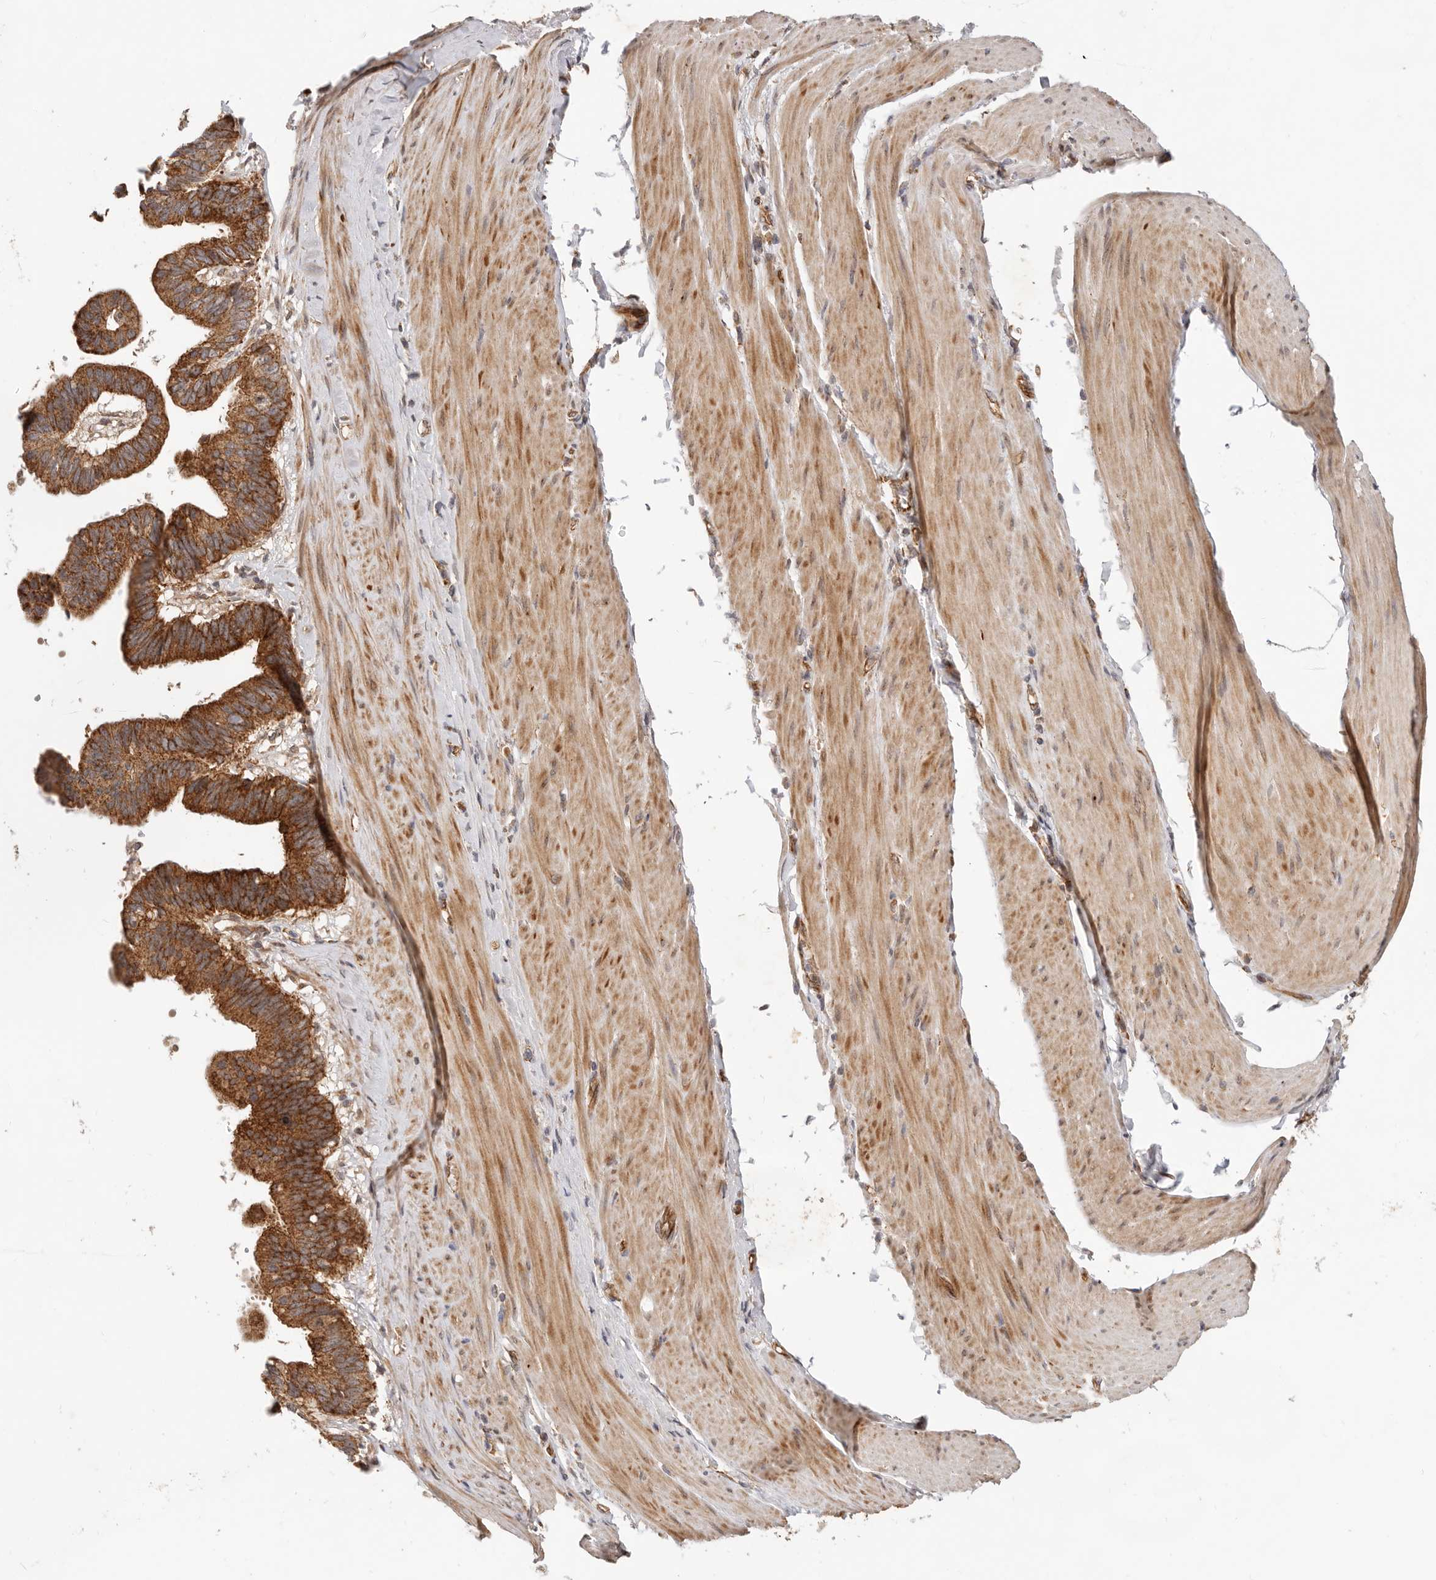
{"staining": {"intensity": "strong", "quantity": ">75%", "location": "cytoplasmic/membranous"}, "tissue": "pancreatic cancer", "cell_type": "Tumor cells", "image_type": "cancer", "snomed": [{"axis": "morphology", "description": "Adenocarcinoma, NOS"}, {"axis": "topography", "description": "Pancreas"}], "caption": "An immunohistochemistry (IHC) histopathology image of tumor tissue is shown. Protein staining in brown labels strong cytoplasmic/membranous positivity in pancreatic cancer within tumor cells.", "gene": "USP49", "patient": {"sex": "female", "age": 56}}